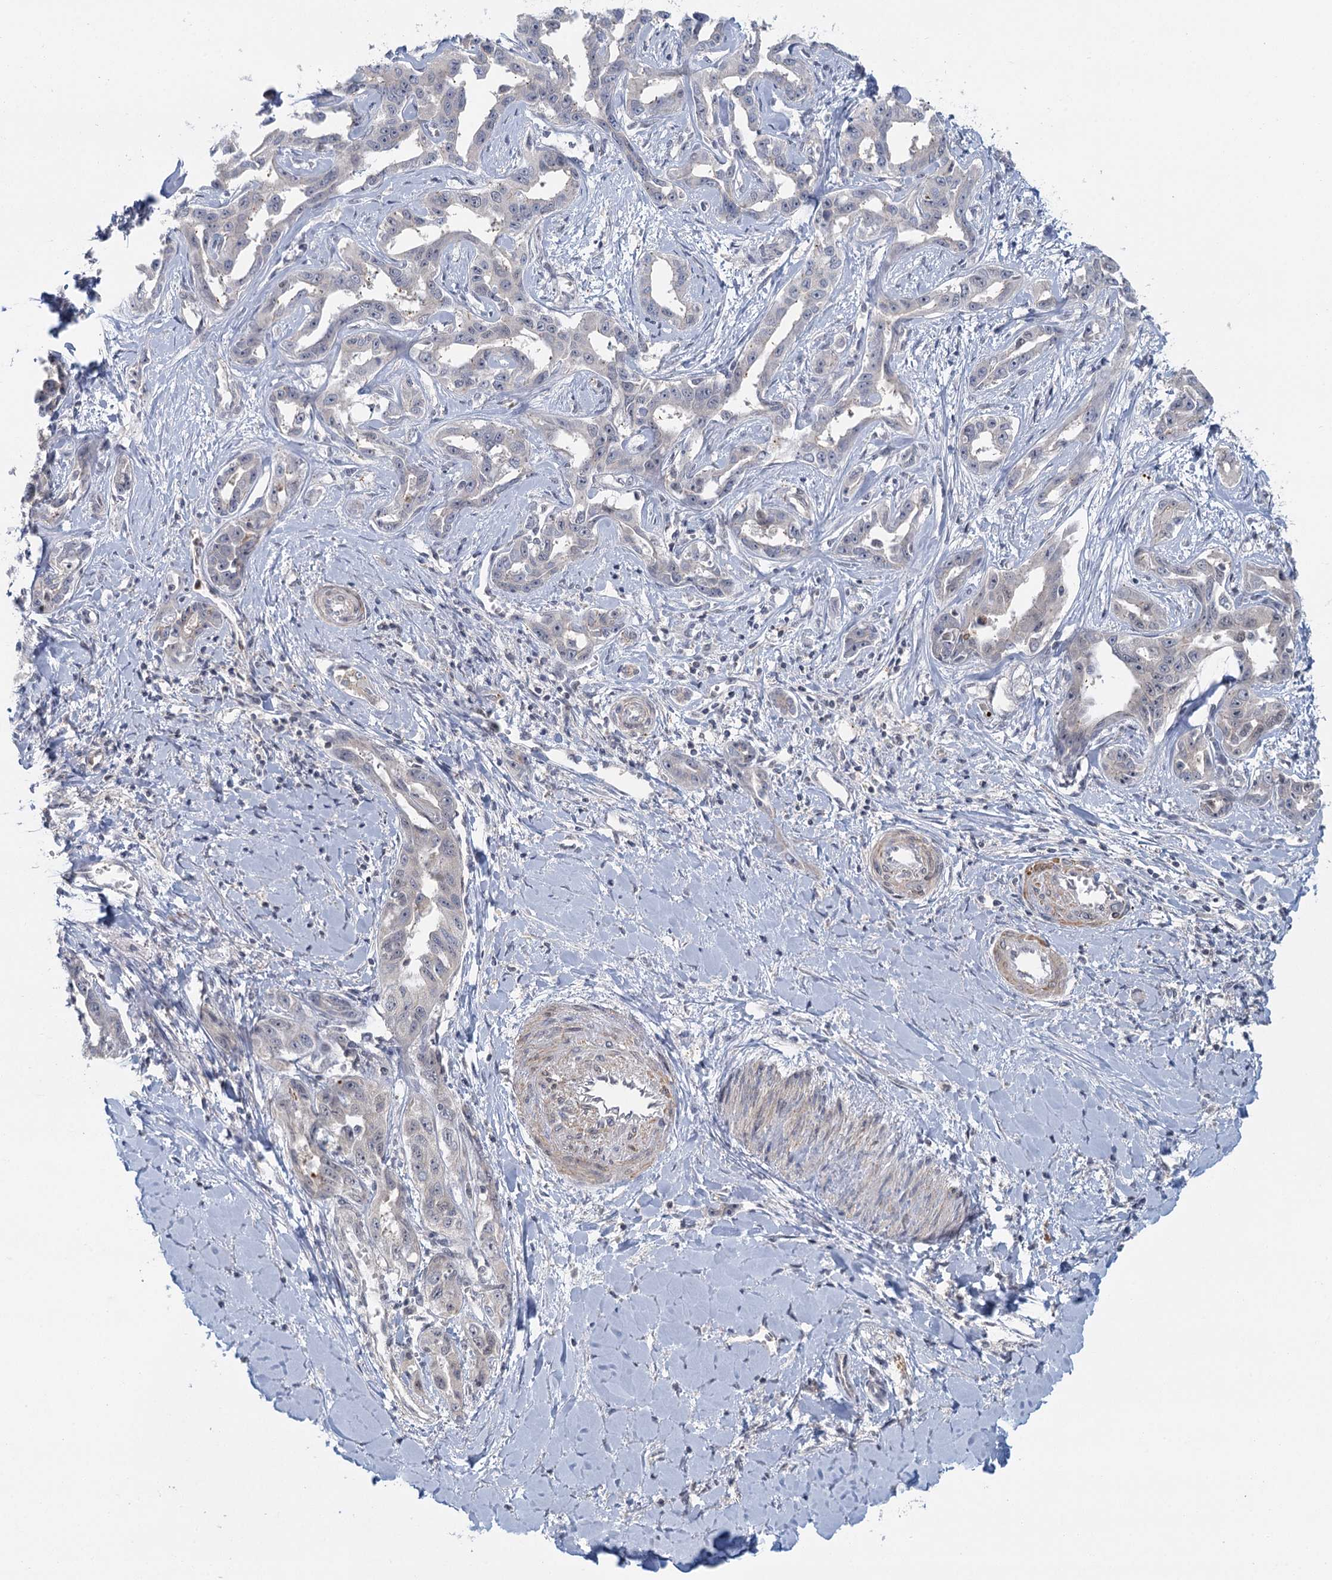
{"staining": {"intensity": "negative", "quantity": "none", "location": "none"}, "tissue": "liver cancer", "cell_type": "Tumor cells", "image_type": "cancer", "snomed": [{"axis": "morphology", "description": "Cholangiocarcinoma"}, {"axis": "topography", "description": "Liver"}], "caption": "High magnification brightfield microscopy of cholangiocarcinoma (liver) stained with DAB (3,3'-diaminobenzidine) (brown) and counterstained with hematoxylin (blue): tumor cells show no significant expression.", "gene": "GPATCH11", "patient": {"sex": "male", "age": 59}}